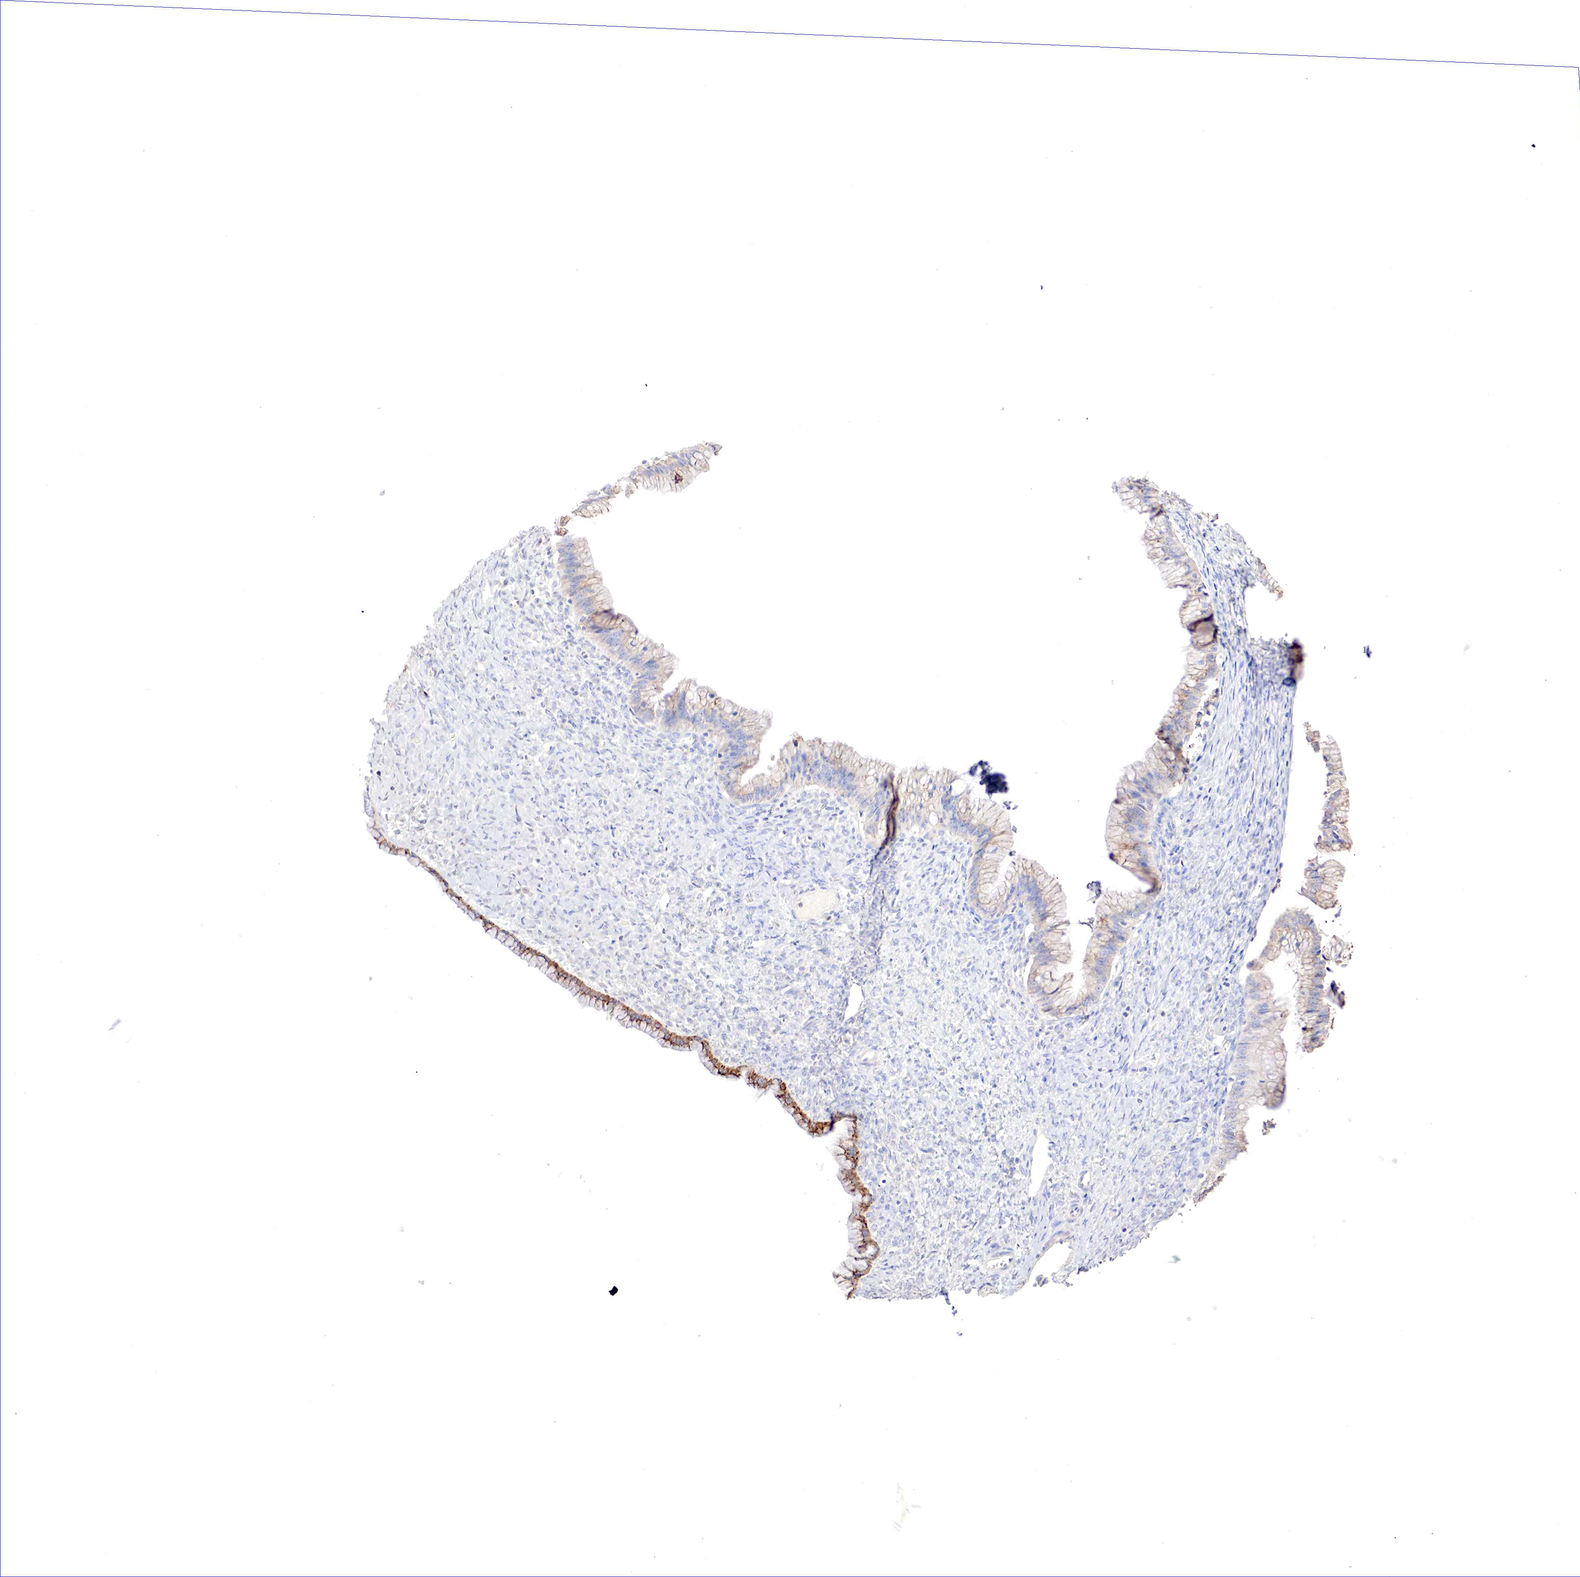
{"staining": {"intensity": "weak", "quantity": "25%-75%", "location": "cytoplasmic/membranous"}, "tissue": "ovarian cancer", "cell_type": "Tumor cells", "image_type": "cancer", "snomed": [{"axis": "morphology", "description": "Cystadenocarcinoma, mucinous, NOS"}, {"axis": "topography", "description": "Ovary"}], "caption": "An image showing weak cytoplasmic/membranous staining in about 25%-75% of tumor cells in ovarian cancer, as visualized by brown immunohistochemical staining.", "gene": "GATA1", "patient": {"sex": "female", "age": 25}}